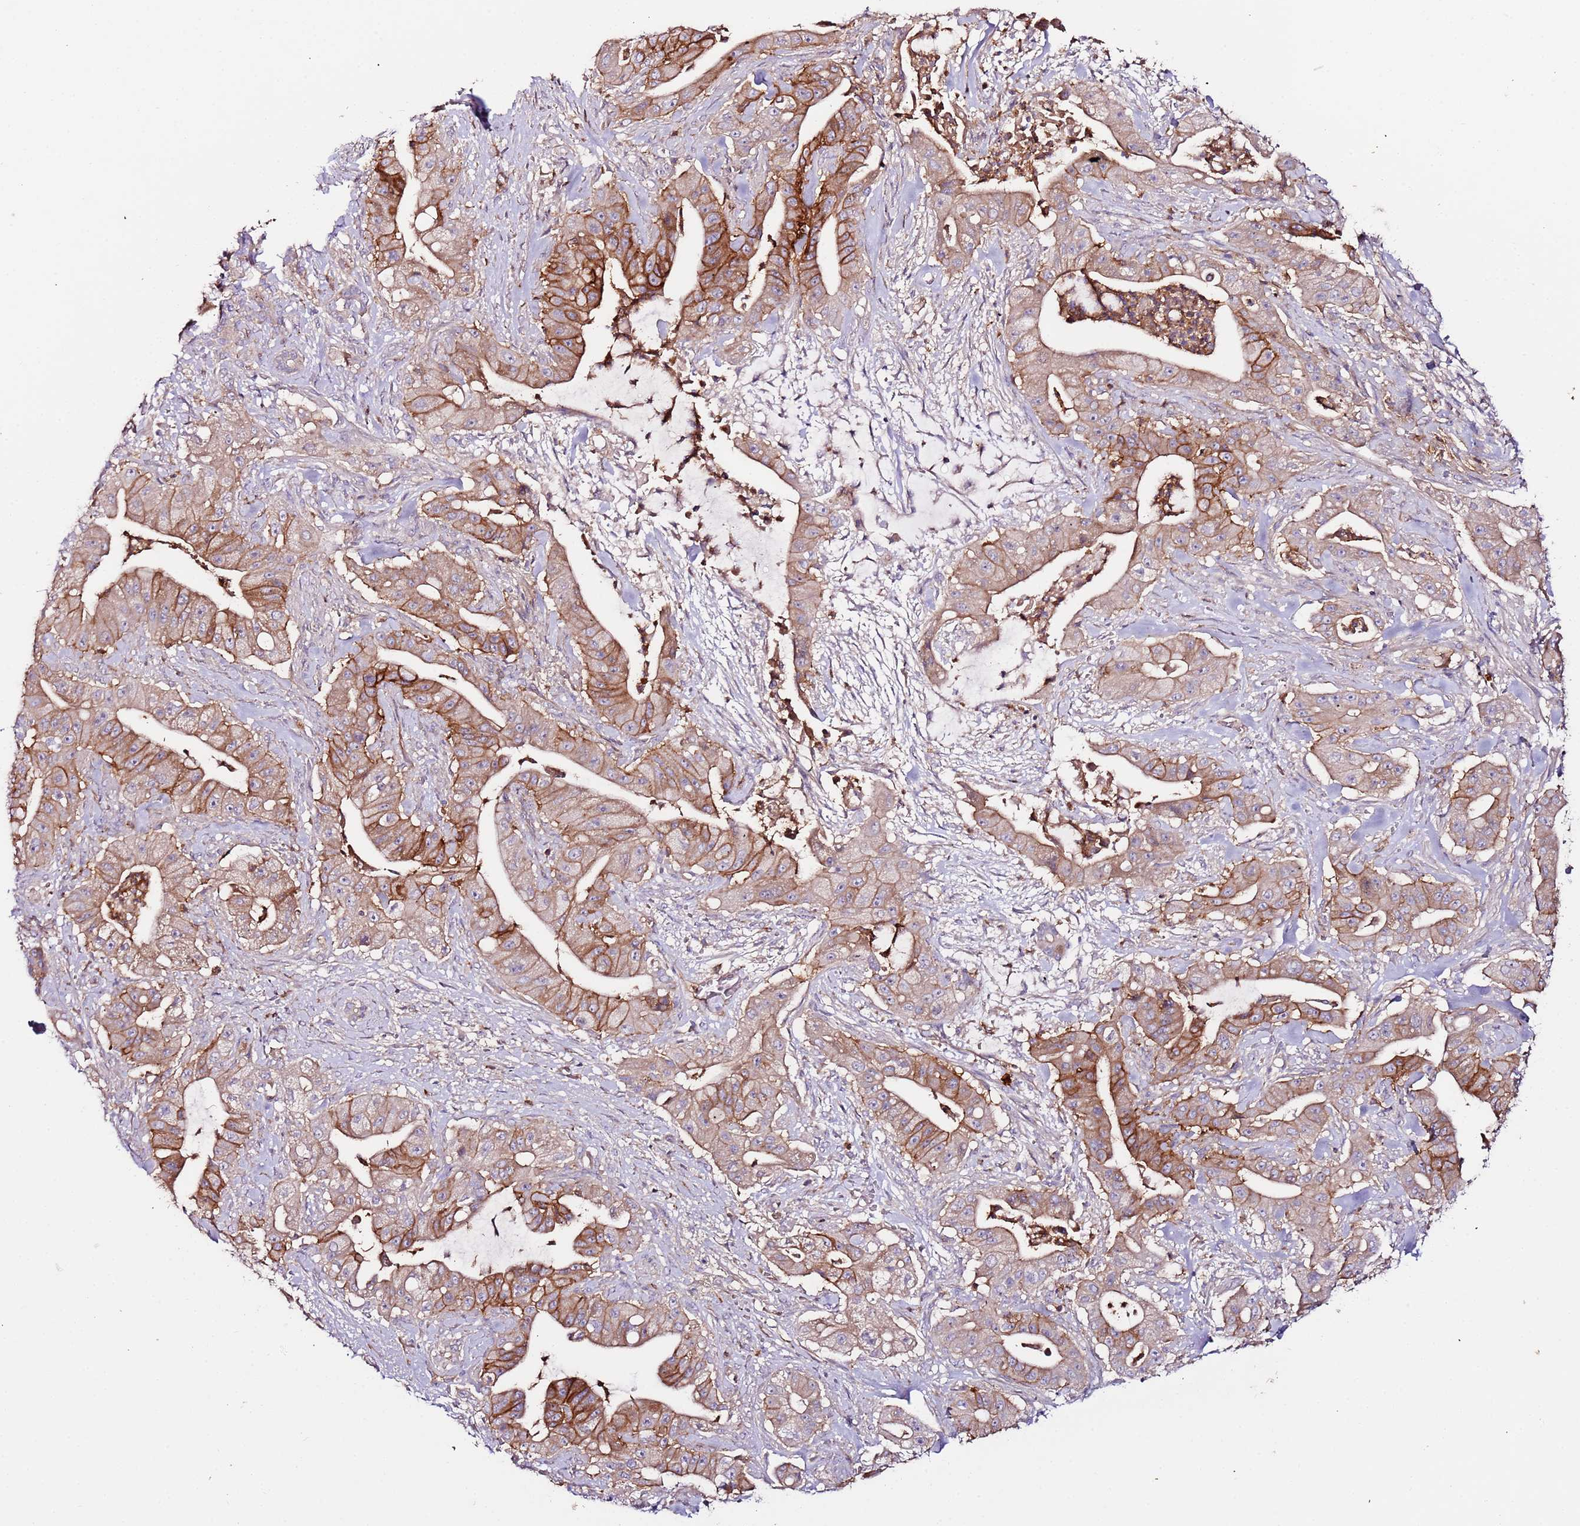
{"staining": {"intensity": "strong", "quantity": ">75%", "location": "cytoplasmic/membranous"}, "tissue": "pancreatic cancer", "cell_type": "Tumor cells", "image_type": "cancer", "snomed": [{"axis": "morphology", "description": "Adenocarcinoma, NOS"}, {"axis": "topography", "description": "Pancreas"}], "caption": "Strong cytoplasmic/membranous expression for a protein is seen in about >75% of tumor cells of adenocarcinoma (pancreatic) using immunohistochemistry.", "gene": "FLVCR1", "patient": {"sex": "male", "age": 57}}